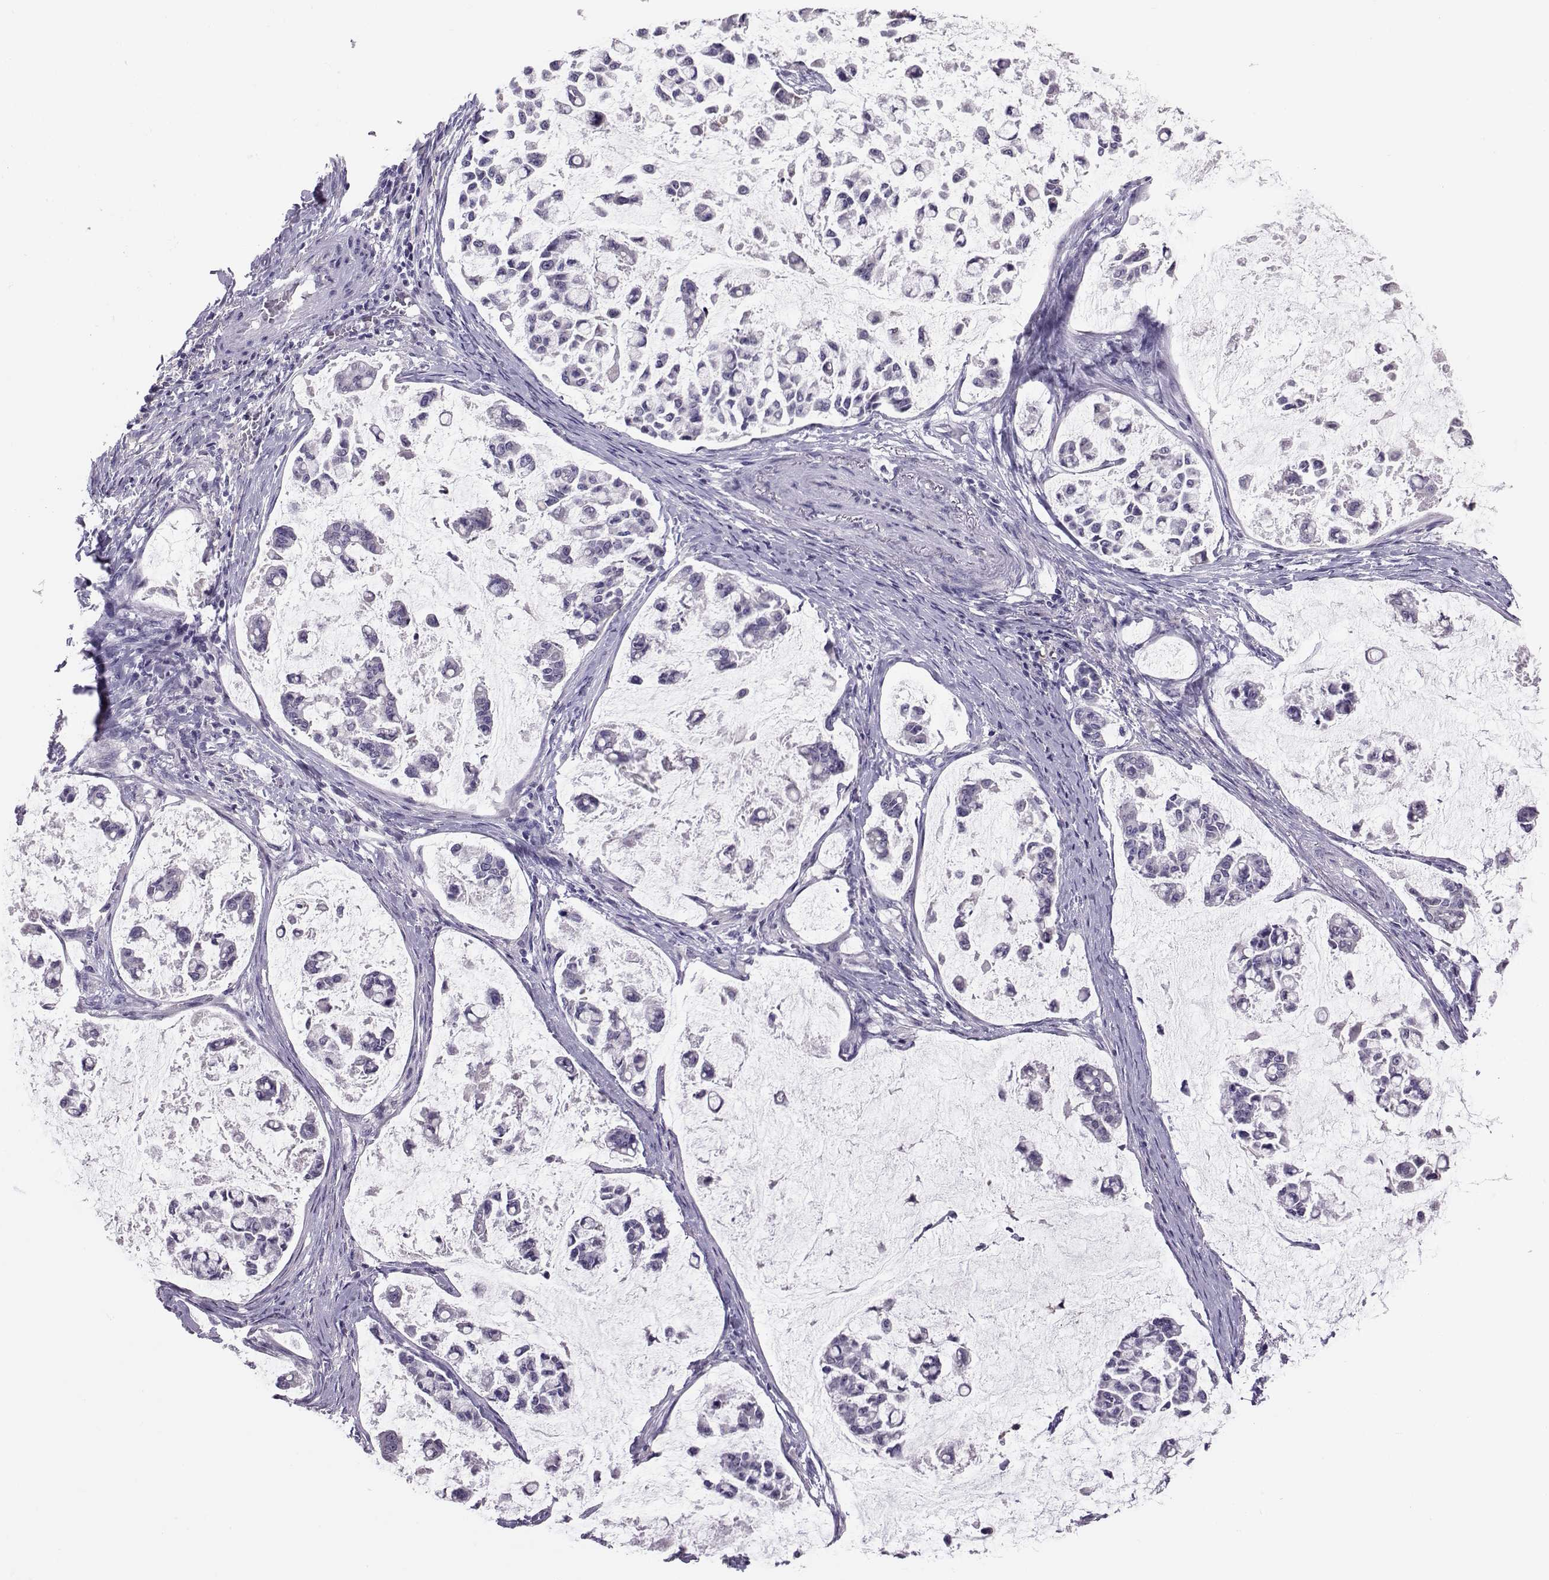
{"staining": {"intensity": "negative", "quantity": "none", "location": "none"}, "tissue": "stomach cancer", "cell_type": "Tumor cells", "image_type": "cancer", "snomed": [{"axis": "morphology", "description": "Adenocarcinoma, NOS"}, {"axis": "topography", "description": "Stomach"}], "caption": "Tumor cells show no significant protein positivity in stomach adenocarcinoma.", "gene": "DNAAF1", "patient": {"sex": "male", "age": 82}}